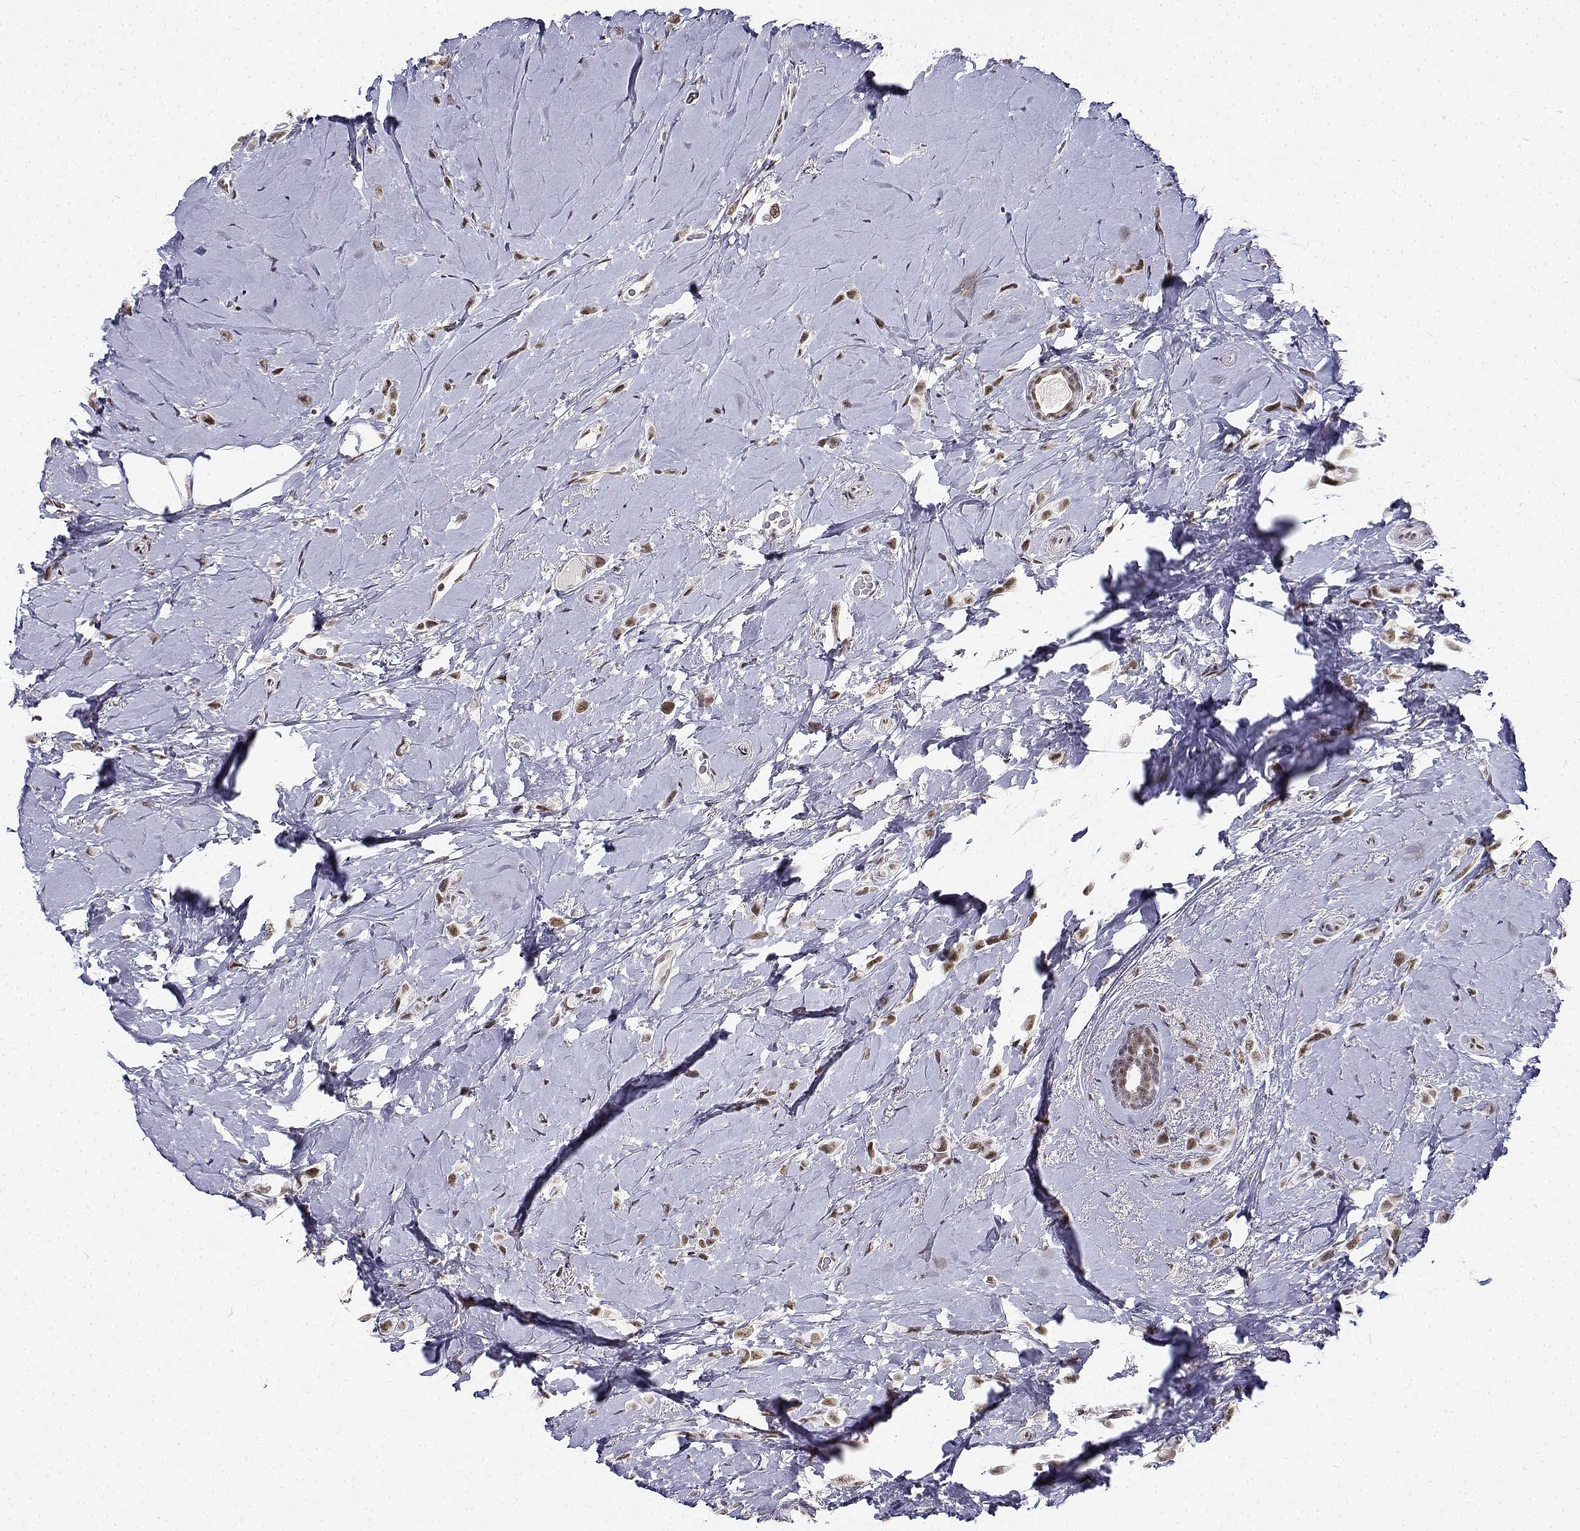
{"staining": {"intensity": "moderate", "quantity": ">75%", "location": "nuclear"}, "tissue": "breast cancer", "cell_type": "Tumor cells", "image_type": "cancer", "snomed": [{"axis": "morphology", "description": "Lobular carcinoma"}, {"axis": "topography", "description": "Breast"}], "caption": "Moderate nuclear staining is present in about >75% of tumor cells in breast cancer. (DAB = brown stain, brightfield microscopy at high magnification).", "gene": "BCAS2", "patient": {"sex": "female", "age": 66}}